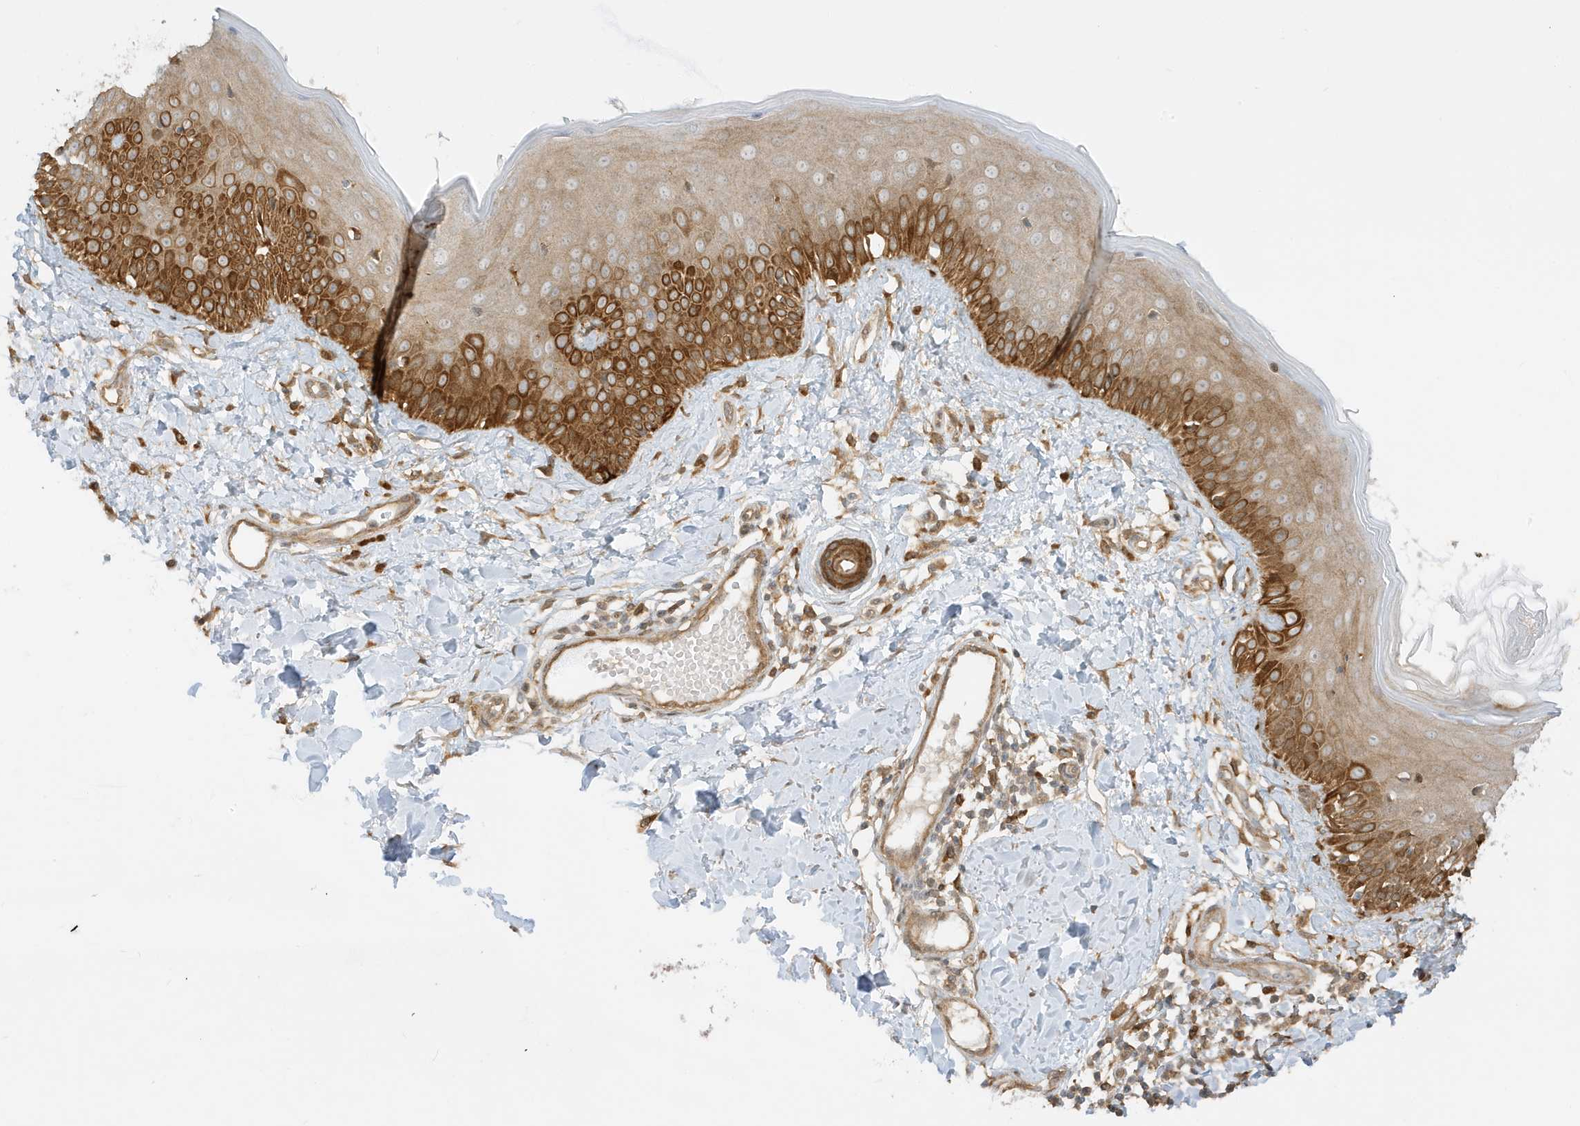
{"staining": {"intensity": "moderate", "quantity": ">75%", "location": "cytoplasmic/membranous"}, "tissue": "skin", "cell_type": "Fibroblasts", "image_type": "normal", "snomed": [{"axis": "morphology", "description": "Normal tissue, NOS"}, {"axis": "topography", "description": "Skin"}], "caption": "A photomicrograph of skin stained for a protein displays moderate cytoplasmic/membranous brown staining in fibroblasts.", "gene": "SCARF2", "patient": {"sex": "male", "age": 52}}